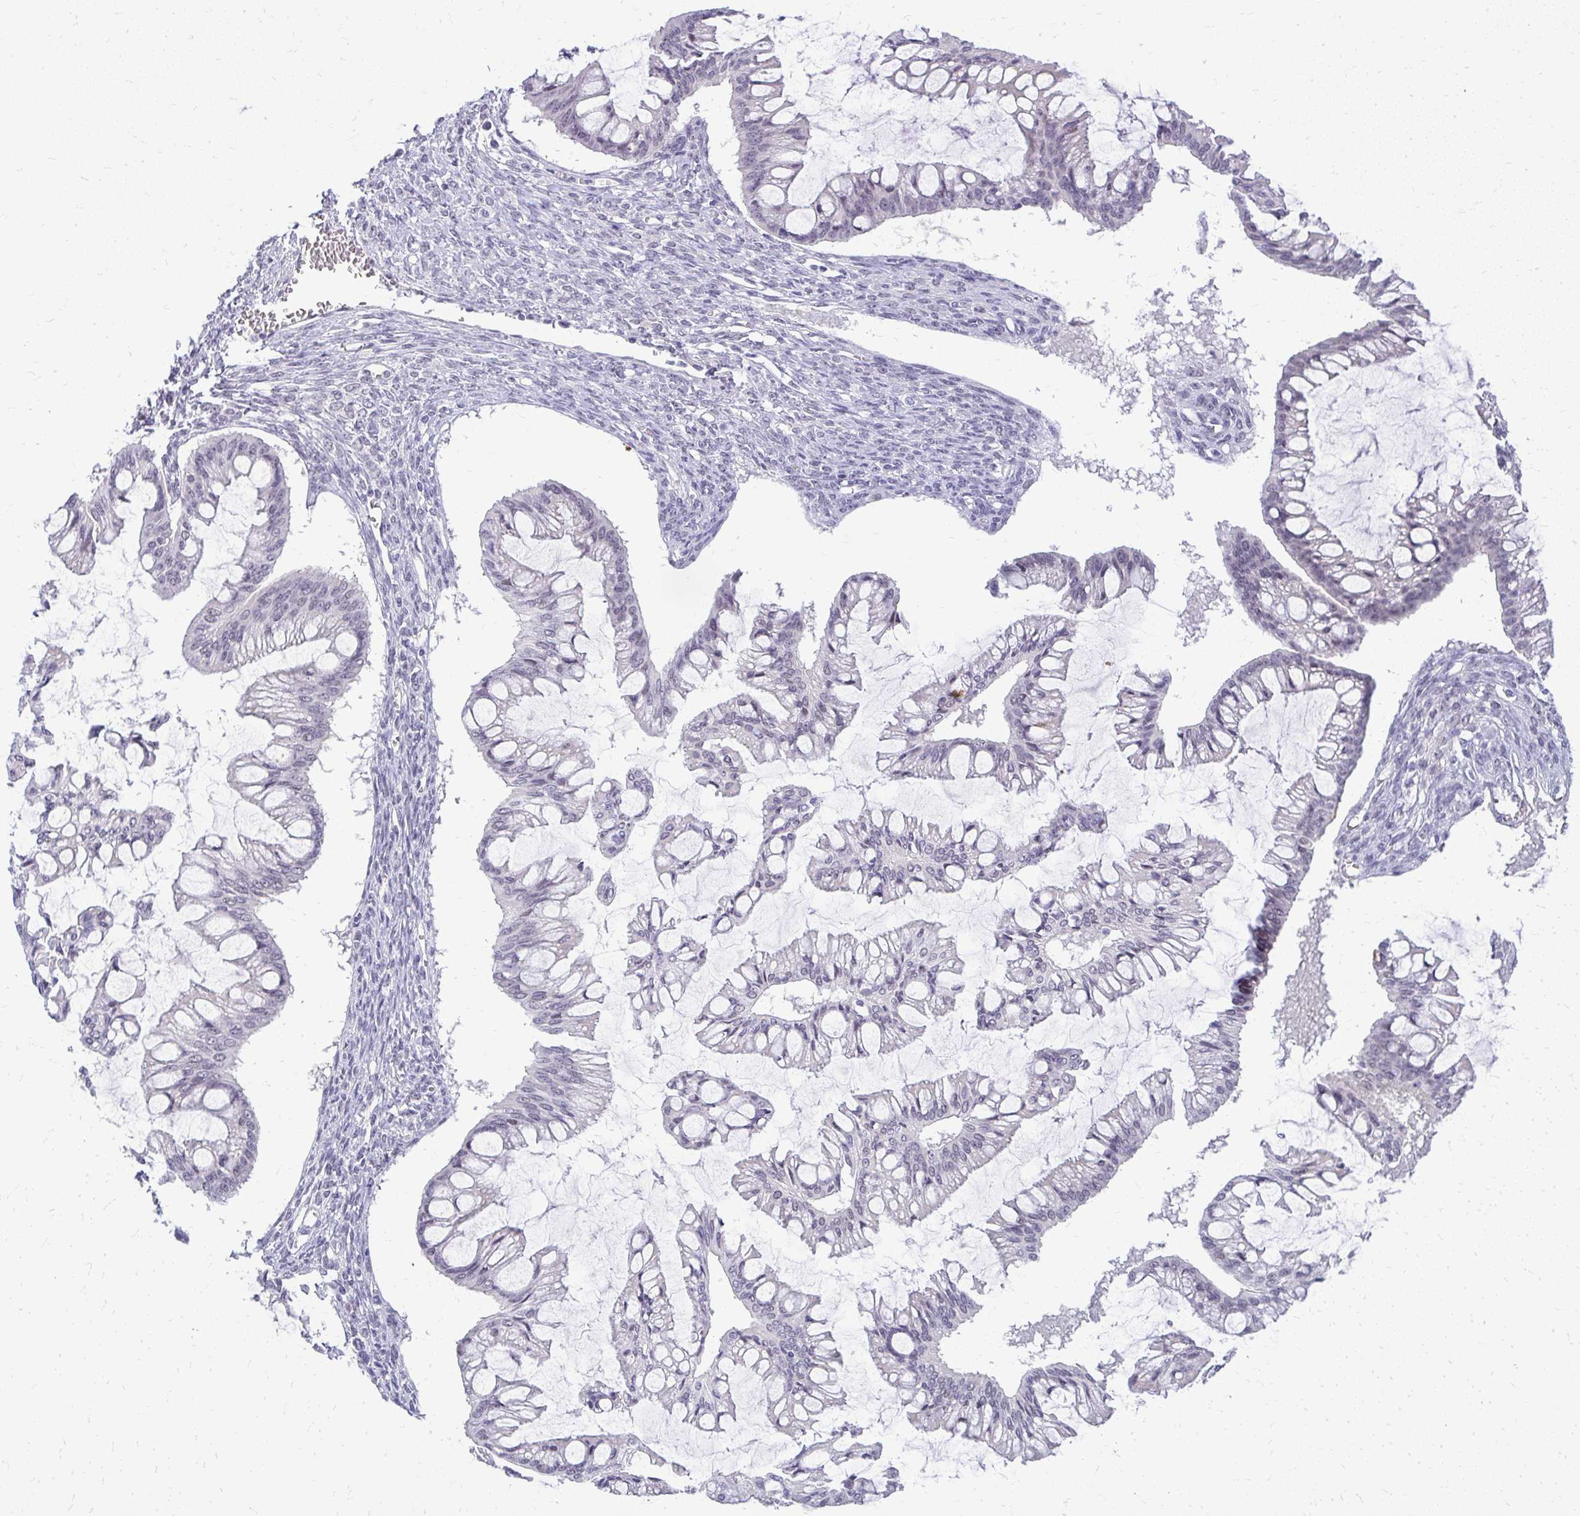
{"staining": {"intensity": "negative", "quantity": "none", "location": "none"}, "tissue": "ovarian cancer", "cell_type": "Tumor cells", "image_type": "cancer", "snomed": [{"axis": "morphology", "description": "Cystadenocarcinoma, mucinous, NOS"}, {"axis": "topography", "description": "Ovary"}], "caption": "Ovarian cancer was stained to show a protein in brown. There is no significant expression in tumor cells.", "gene": "TEX33", "patient": {"sex": "female", "age": 73}}